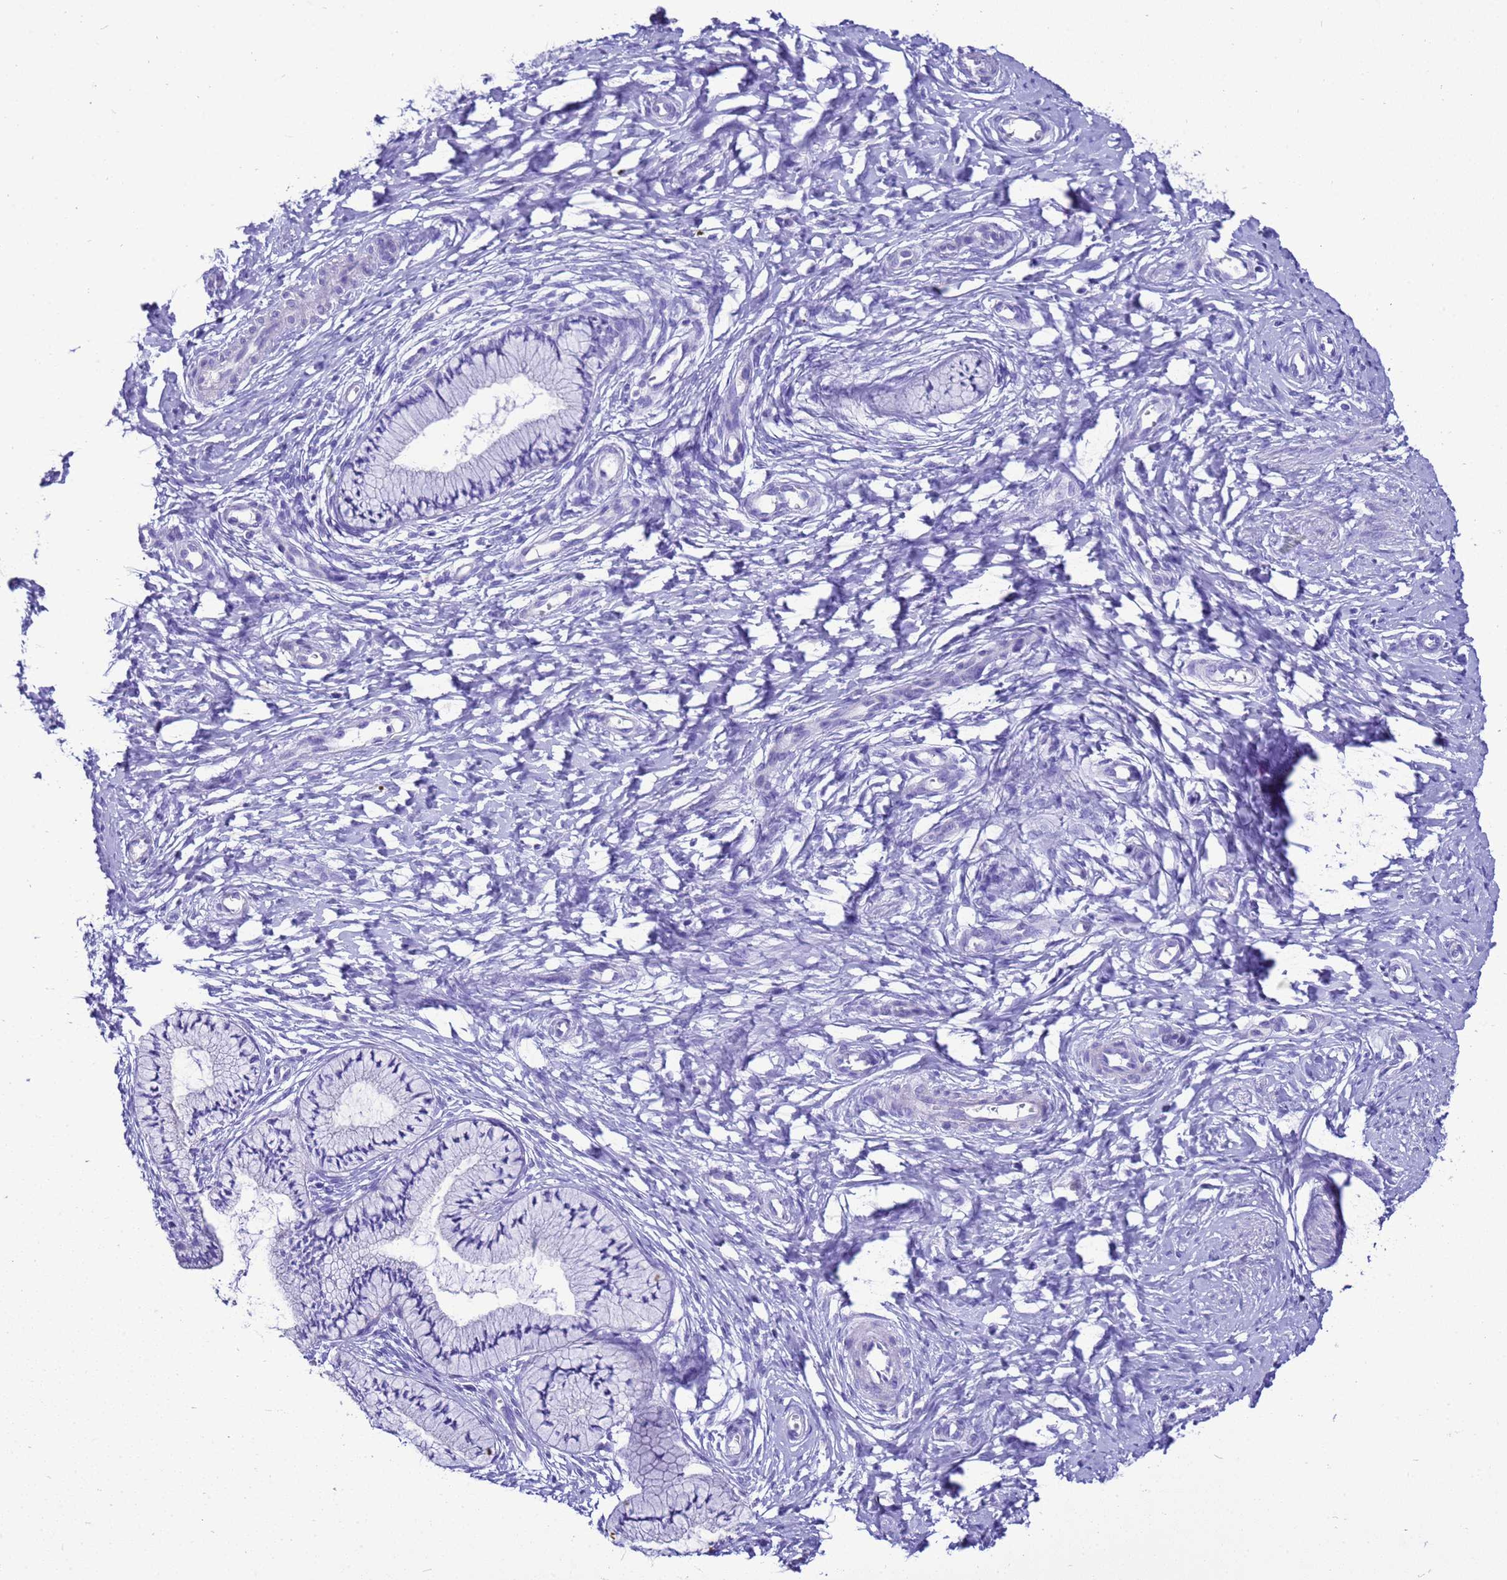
{"staining": {"intensity": "negative", "quantity": "none", "location": "none"}, "tissue": "cervix", "cell_type": "Glandular cells", "image_type": "normal", "snomed": [{"axis": "morphology", "description": "Normal tissue, NOS"}, {"axis": "topography", "description": "Cervix"}], "caption": "Immunohistochemical staining of unremarkable cervix displays no significant positivity in glandular cells. Nuclei are stained in blue.", "gene": "BEST2", "patient": {"sex": "female", "age": 36}}